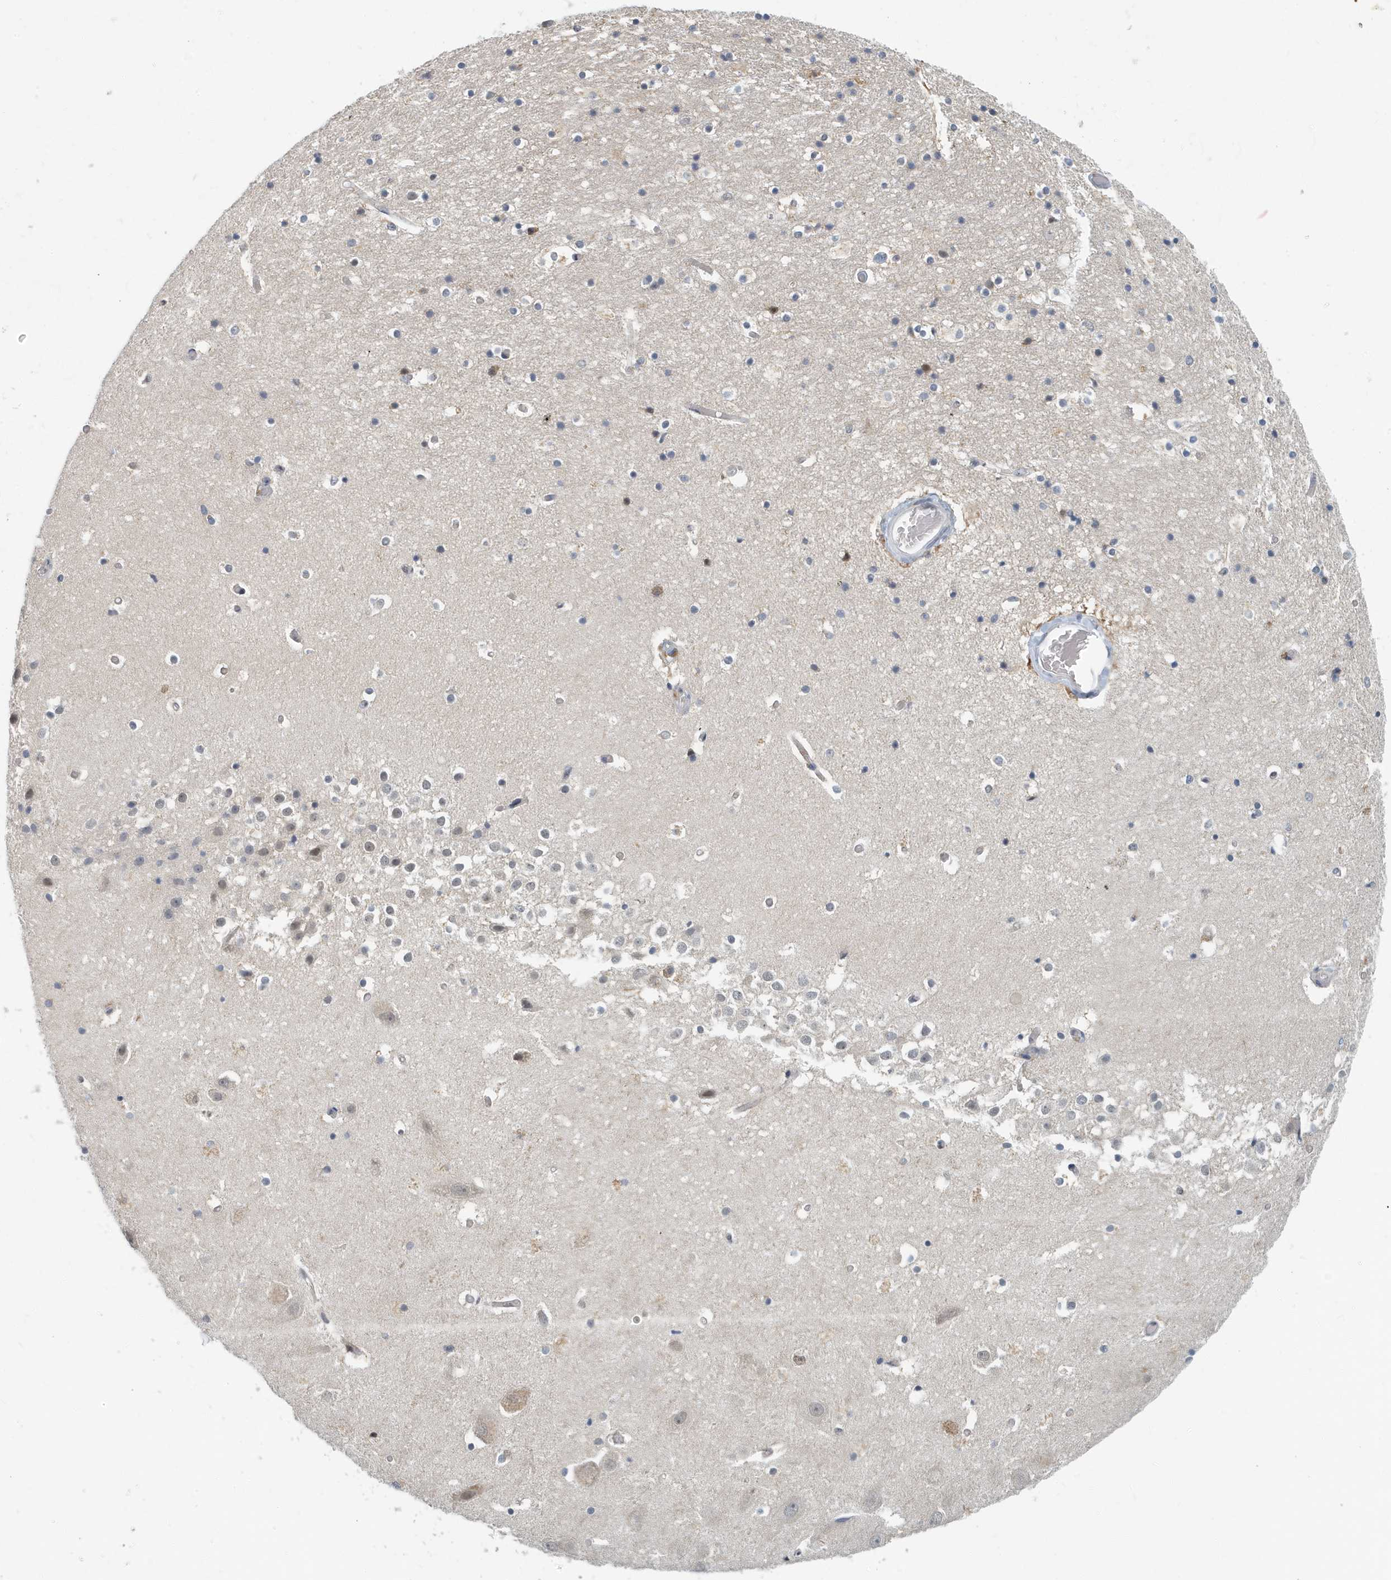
{"staining": {"intensity": "weak", "quantity": "<25%", "location": "nuclear"}, "tissue": "hippocampus", "cell_type": "Glial cells", "image_type": "normal", "snomed": [{"axis": "morphology", "description": "Normal tissue, NOS"}, {"axis": "topography", "description": "Hippocampus"}], "caption": "A histopathology image of hippocampus stained for a protein reveals no brown staining in glial cells. (DAB (3,3'-diaminobenzidine) immunohistochemistry (IHC) visualized using brightfield microscopy, high magnification).", "gene": "KIF15", "patient": {"sex": "female", "age": 52}}